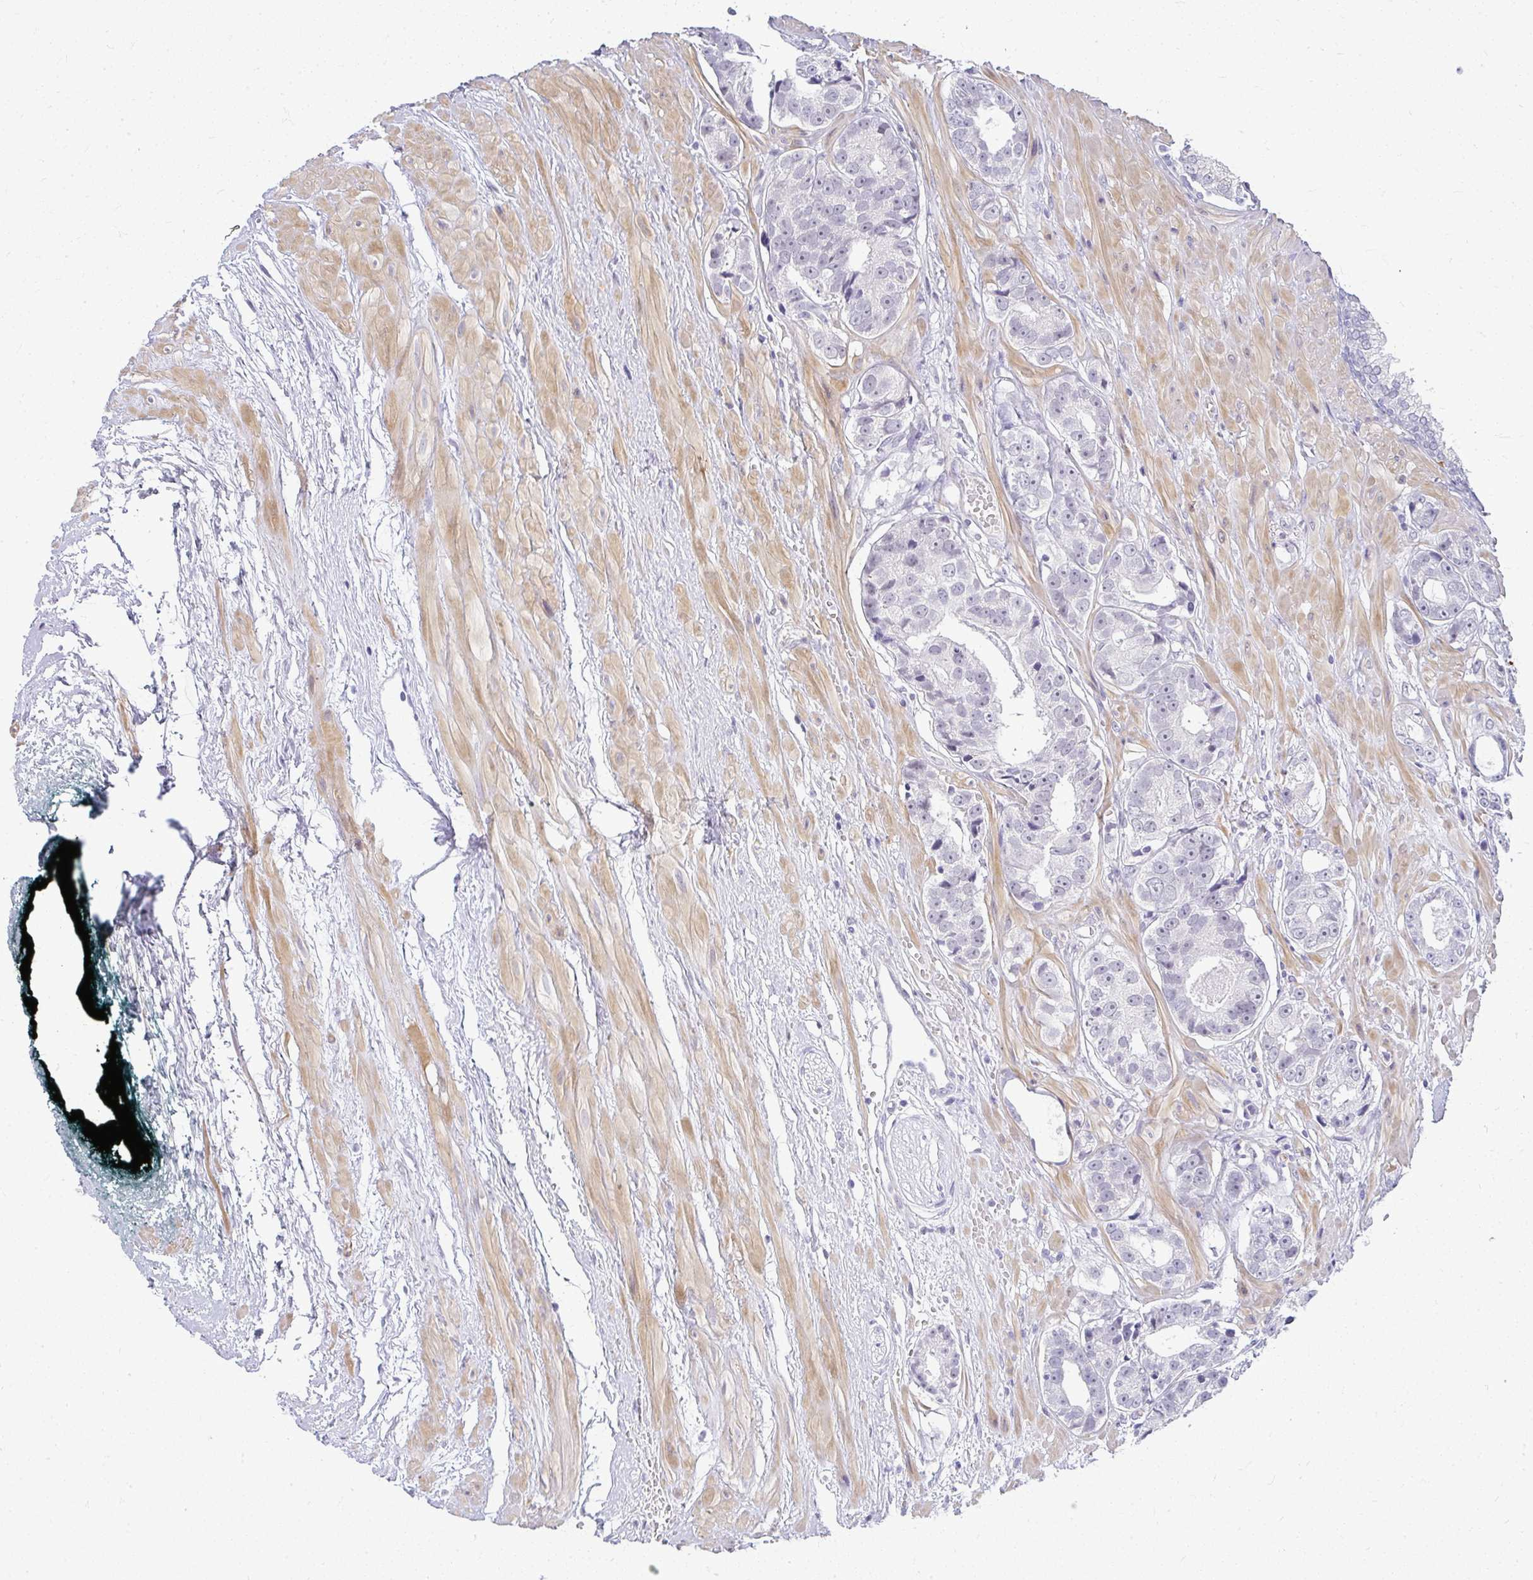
{"staining": {"intensity": "negative", "quantity": "none", "location": "none"}, "tissue": "prostate cancer", "cell_type": "Tumor cells", "image_type": "cancer", "snomed": [{"axis": "morphology", "description": "Adenocarcinoma, High grade"}, {"axis": "topography", "description": "Prostate"}], "caption": "Histopathology image shows no protein positivity in tumor cells of prostate high-grade adenocarcinoma tissue.", "gene": "TEX33", "patient": {"sex": "male", "age": 71}}